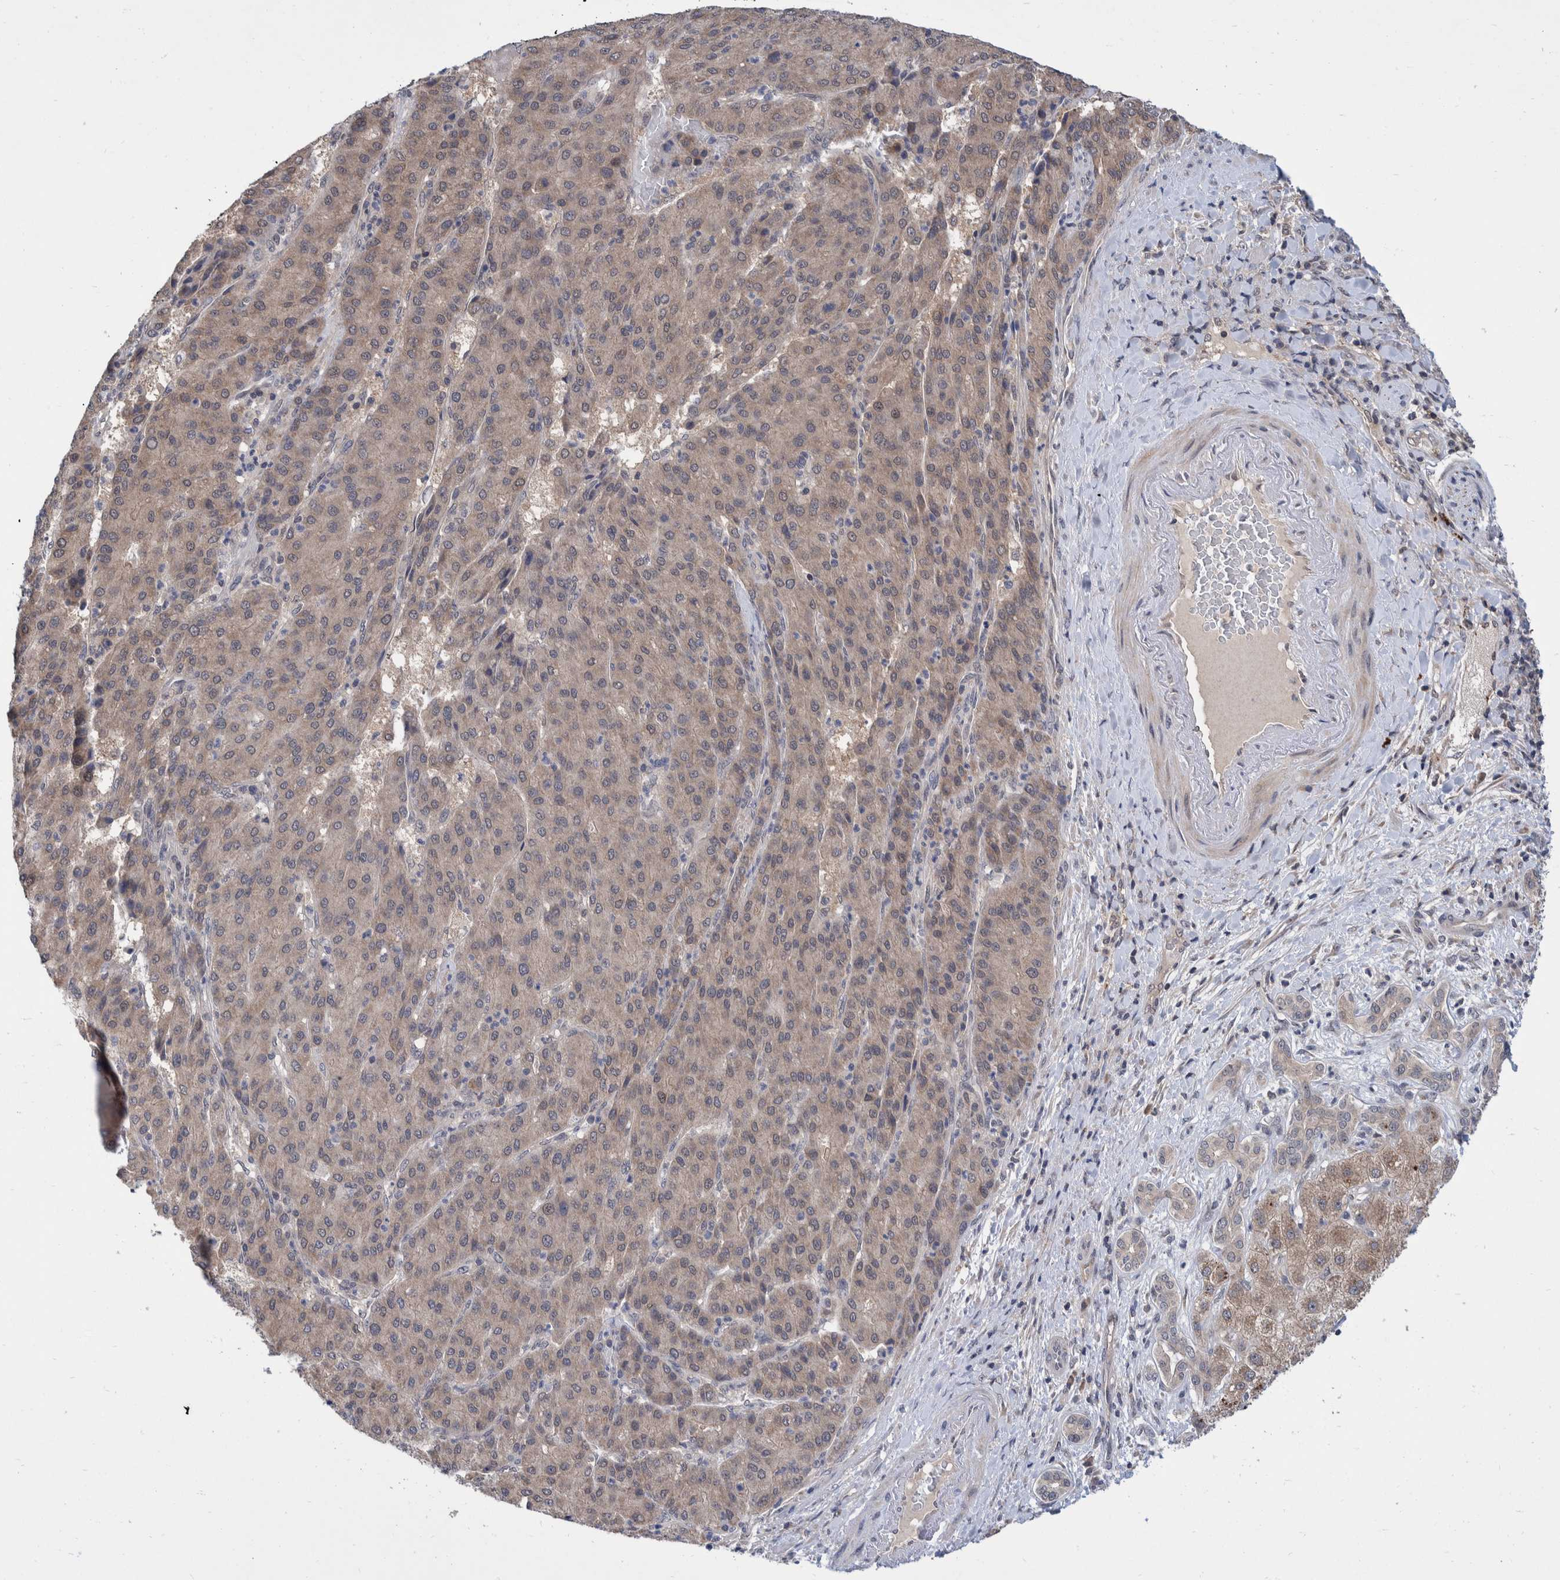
{"staining": {"intensity": "weak", "quantity": "<25%", "location": "cytoplasmic/membranous"}, "tissue": "liver cancer", "cell_type": "Tumor cells", "image_type": "cancer", "snomed": [{"axis": "morphology", "description": "Carcinoma, Hepatocellular, NOS"}, {"axis": "topography", "description": "Liver"}], "caption": "Immunohistochemistry (IHC) micrograph of hepatocellular carcinoma (liver) stained for a protein (brown), which shows no staining in tumor cells.", "gene": "PLPBP", "patient": {"sex": "male", "age": 65}}